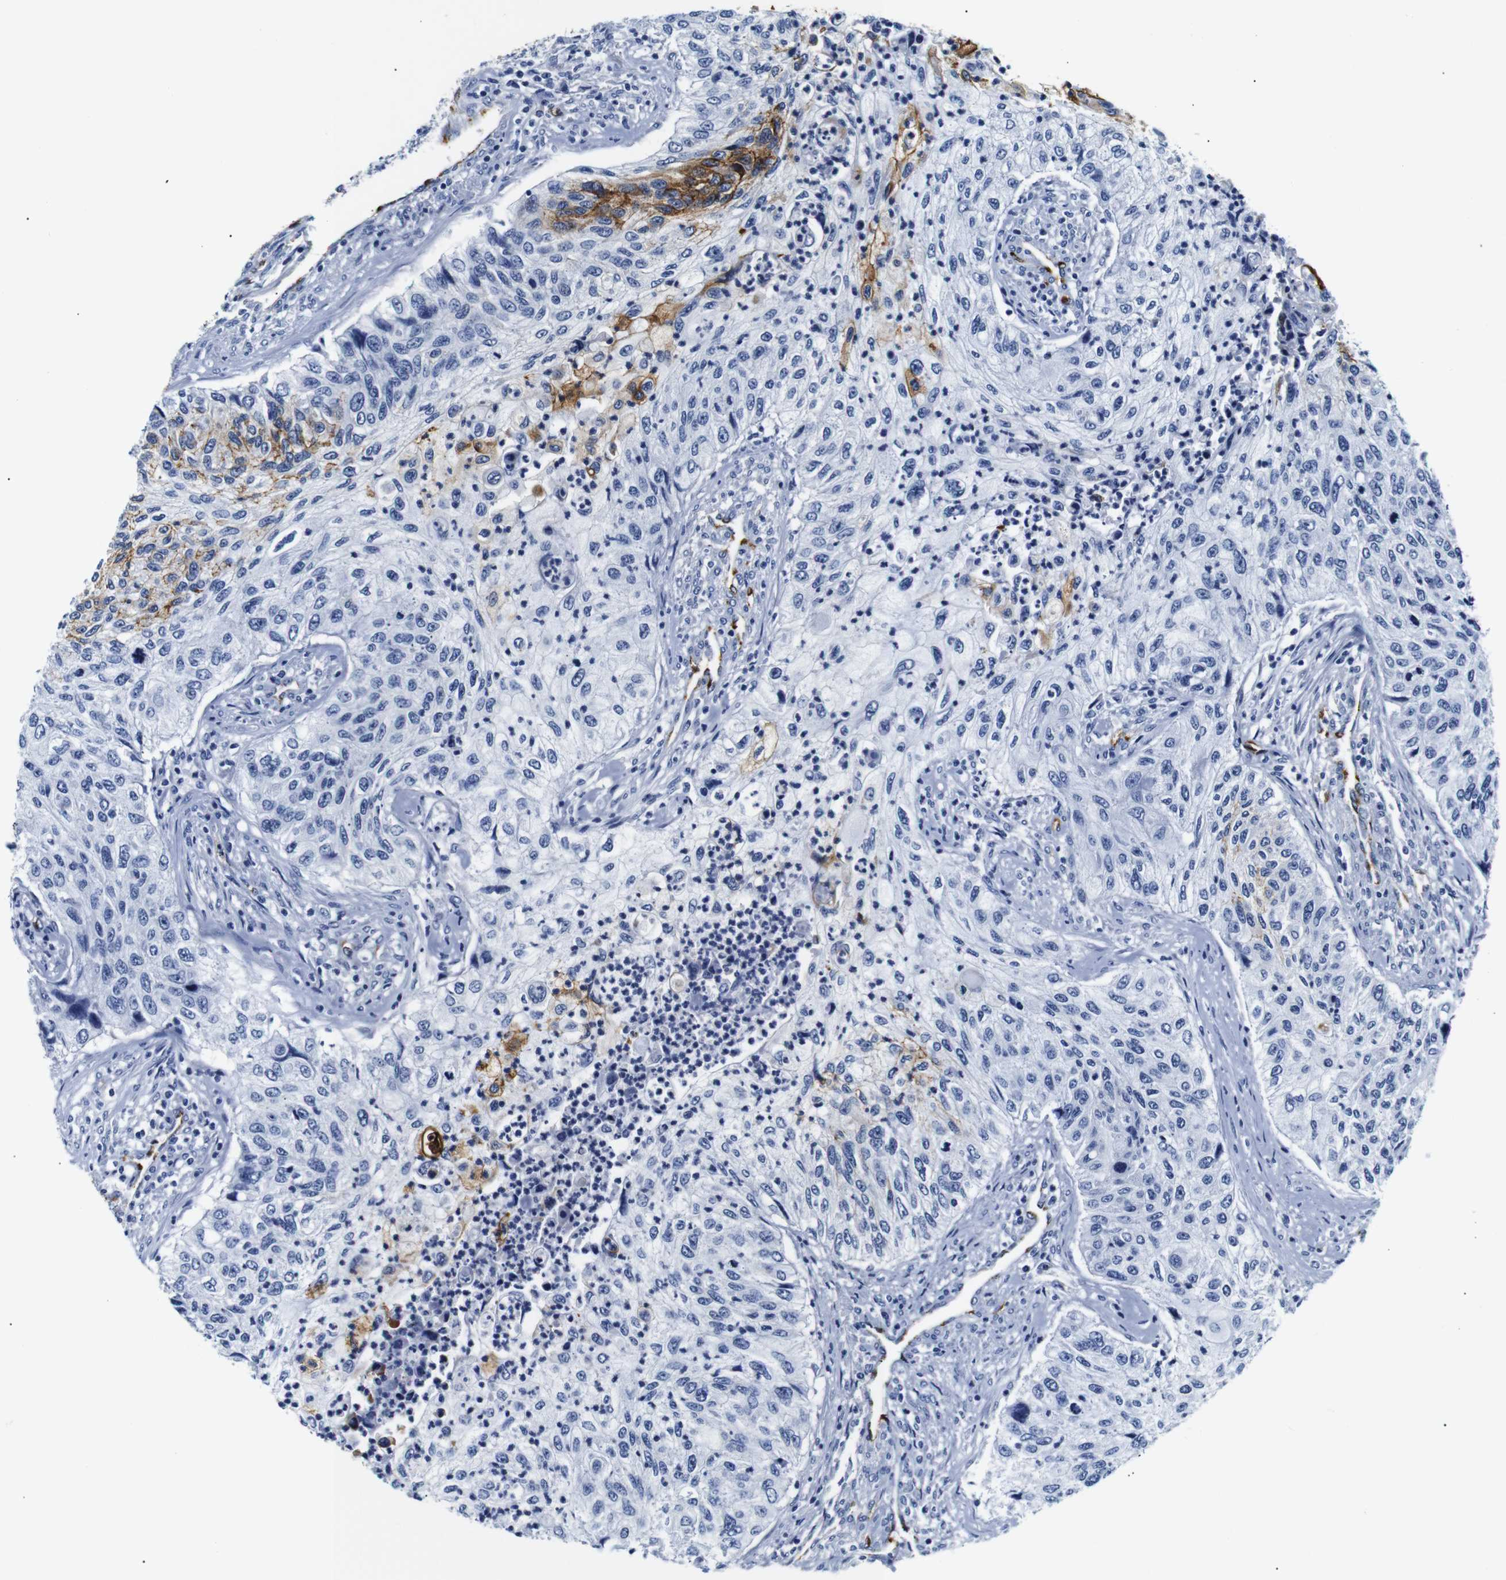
{"staining": {"intensity": "moderate", "quantity": "<25%", "location": "cytoplasmic/membranous"}, "tissue": "urothelial cancer", "cell_type": "Tumor cells", "image_type": "cancer", "snomed": [{"axis": "morphology", "description": "Urothelial carcinoma, High grade"}, {"axis": "topography", "description": "Urinary bladder"}], "caption": "IHC image of neoplastic tissue: urothelial cancer stained using immunohistochemistry (IHC) displays low levels of moderate protein expression localized specifically in the cytoplasmic/membranous of tumor cells, appearing as a cytoplasmic/membranous brown color.", "gene": "MUC4", "patient": {"sex": "female", "age": 60}}